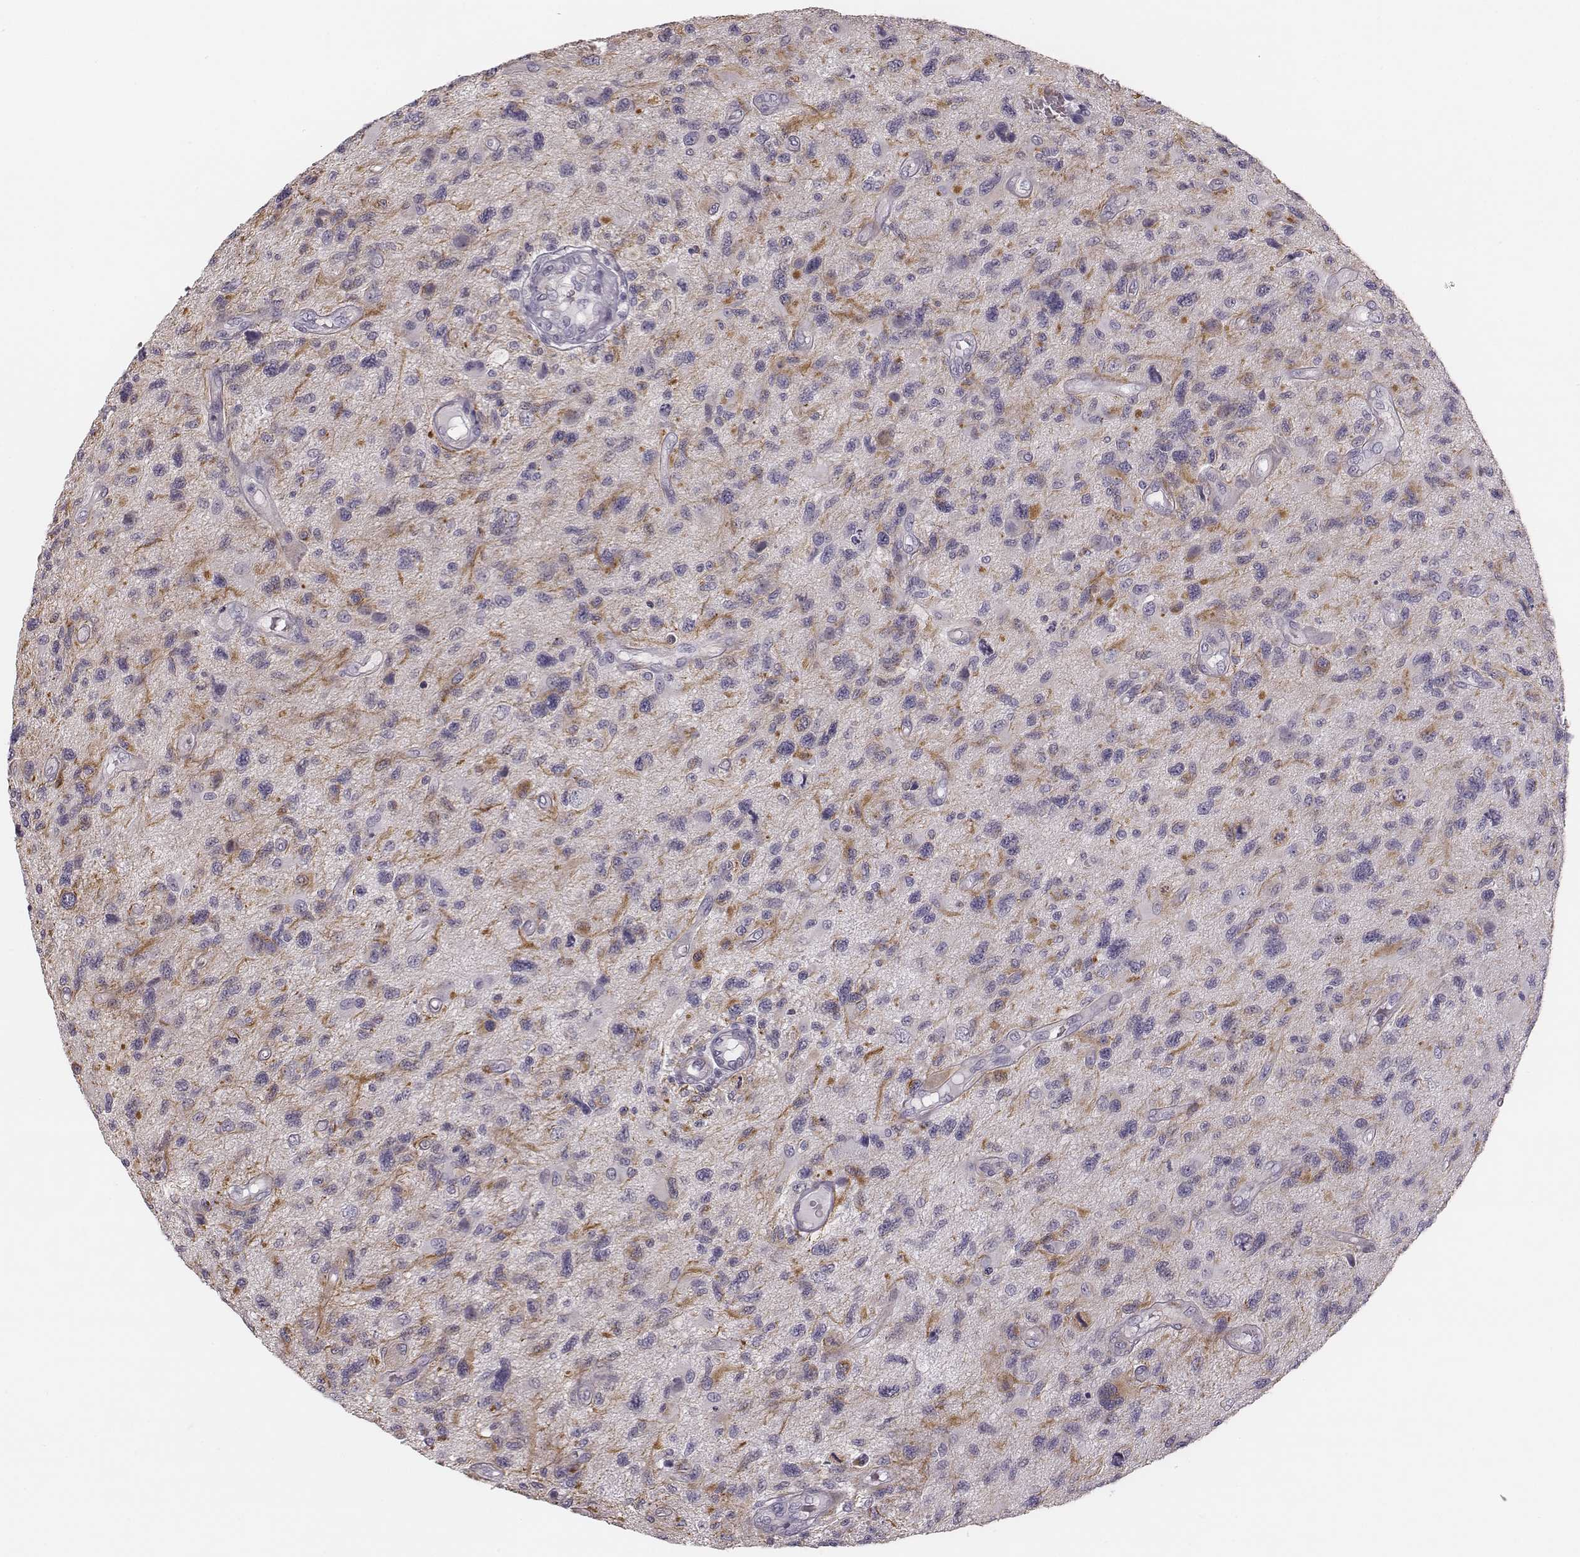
{"staining": {"intensity": "weak", "quantity": "<25%", "location": "cytoplasmic/membranous"}, "tissue": "glioma", "cell_type": "Tumor cells", "image_type": "cancer", "snomed": [{"axis": "morphology", "description": "Glioma, malignant, NOS"}, {"axis": "morphology", "description": "Glioma, malignant, High grade"}, {"axis": "topography", "description": "Brain"}], "caption": "The image demonstrates no significant staining in tumor cells of glioma.", "gene": "SPA17", "patient": {"sex": "female", "age": 71}}